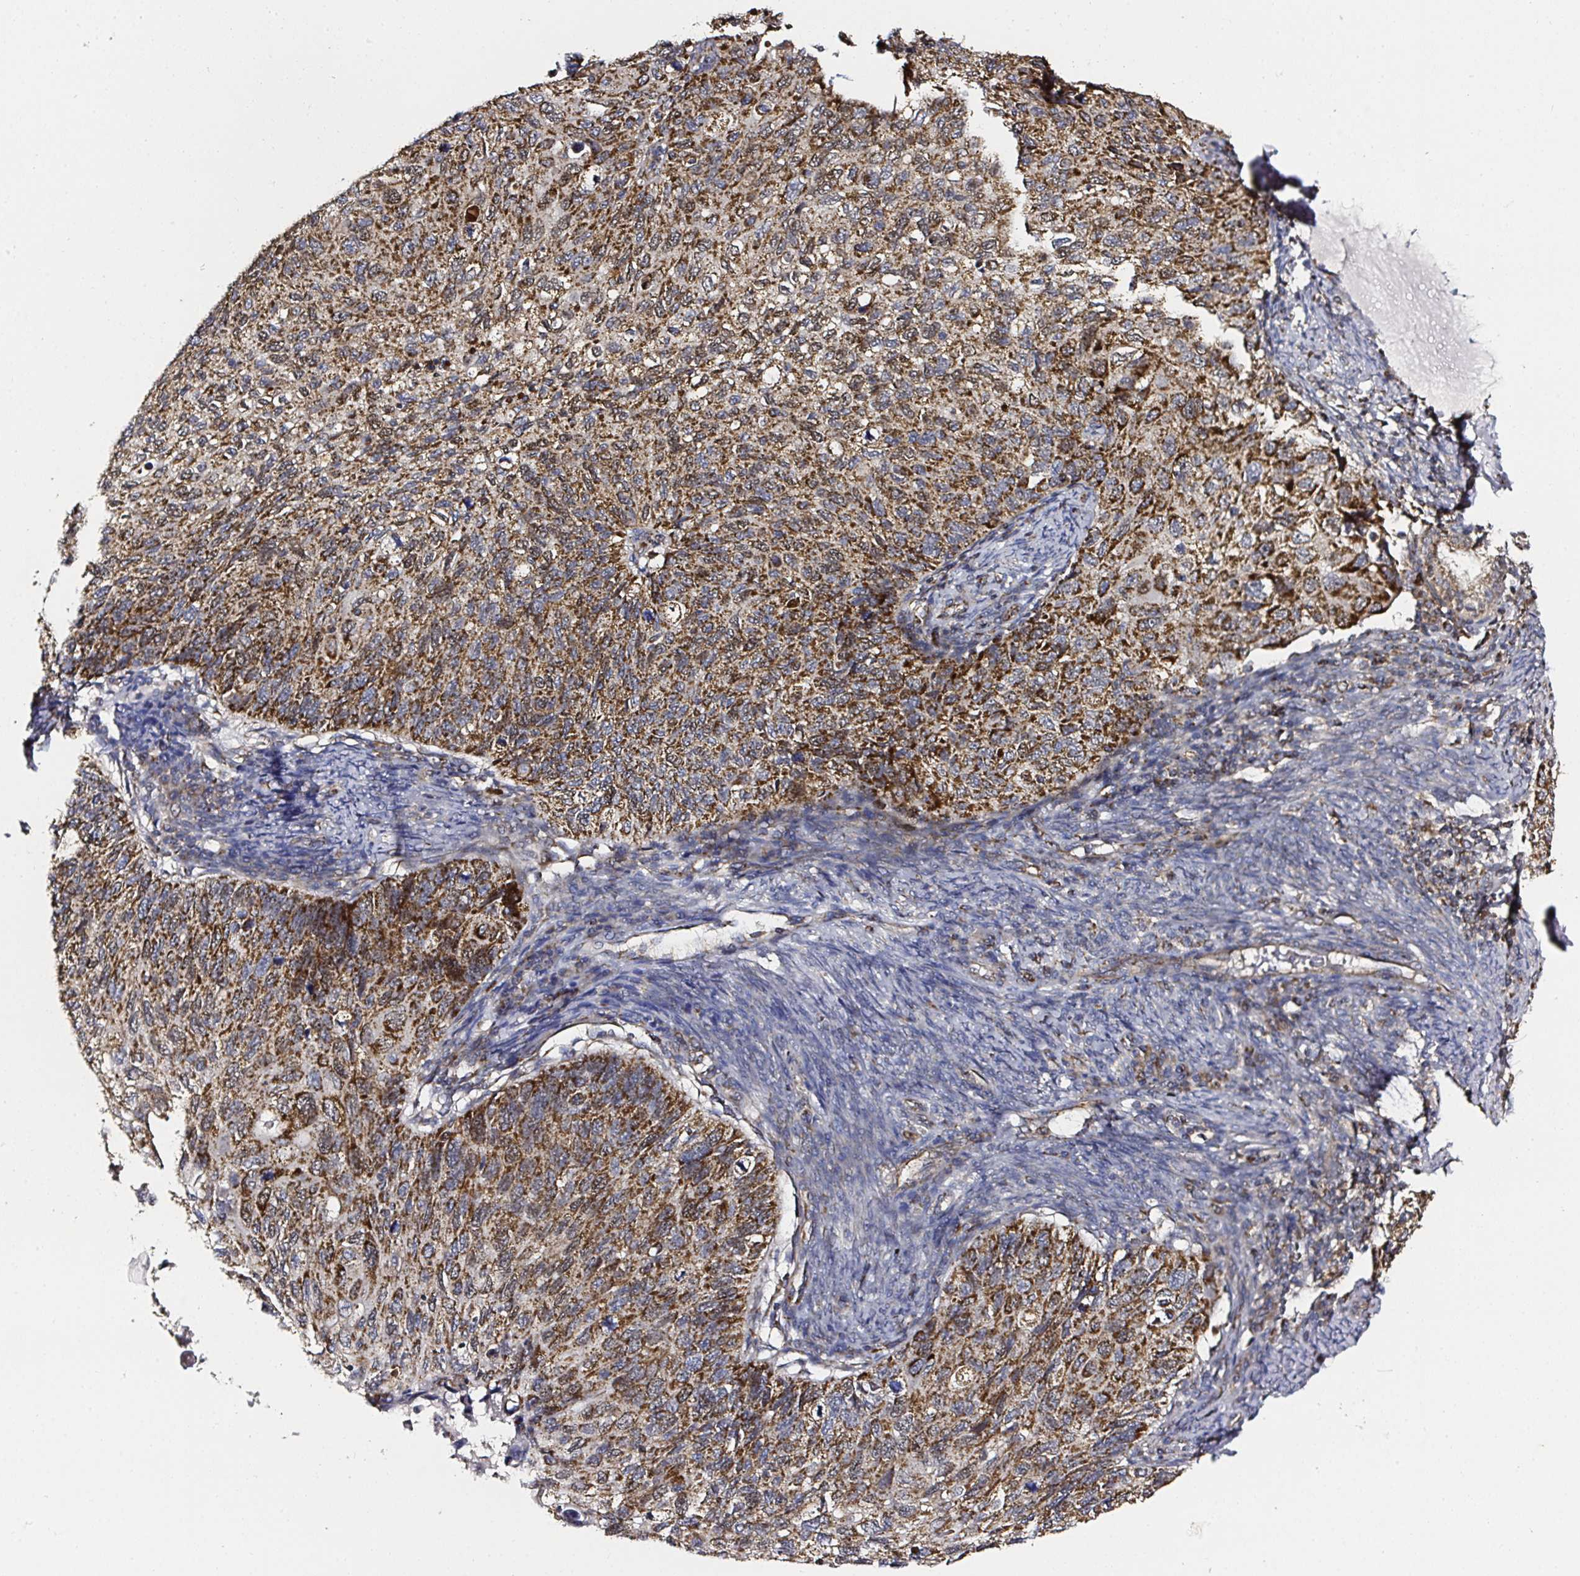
{"staining": {"intensity": "strong", "quantity": ">75%", "location": "cytoplasmic/membranous"}, "tissue": "cervical cancer", "cell_type": "Tumor cells", "image_type": "cancer", "snomed": [{"axis": "morphology", "description": "Squamous cell carcinoma, NOS"}, {"axis": "topography", "description": "Cervix"}], "caption": "An IHC photomicrograph of tumor tissue is shown. Protein staining in brown labels strong cytoplasmic/membranous positivity in cervical squamous cell carcinoma within tumor cells.", "gene": "ATAD3B", "patient": {"sex": "female", "age": 70}}